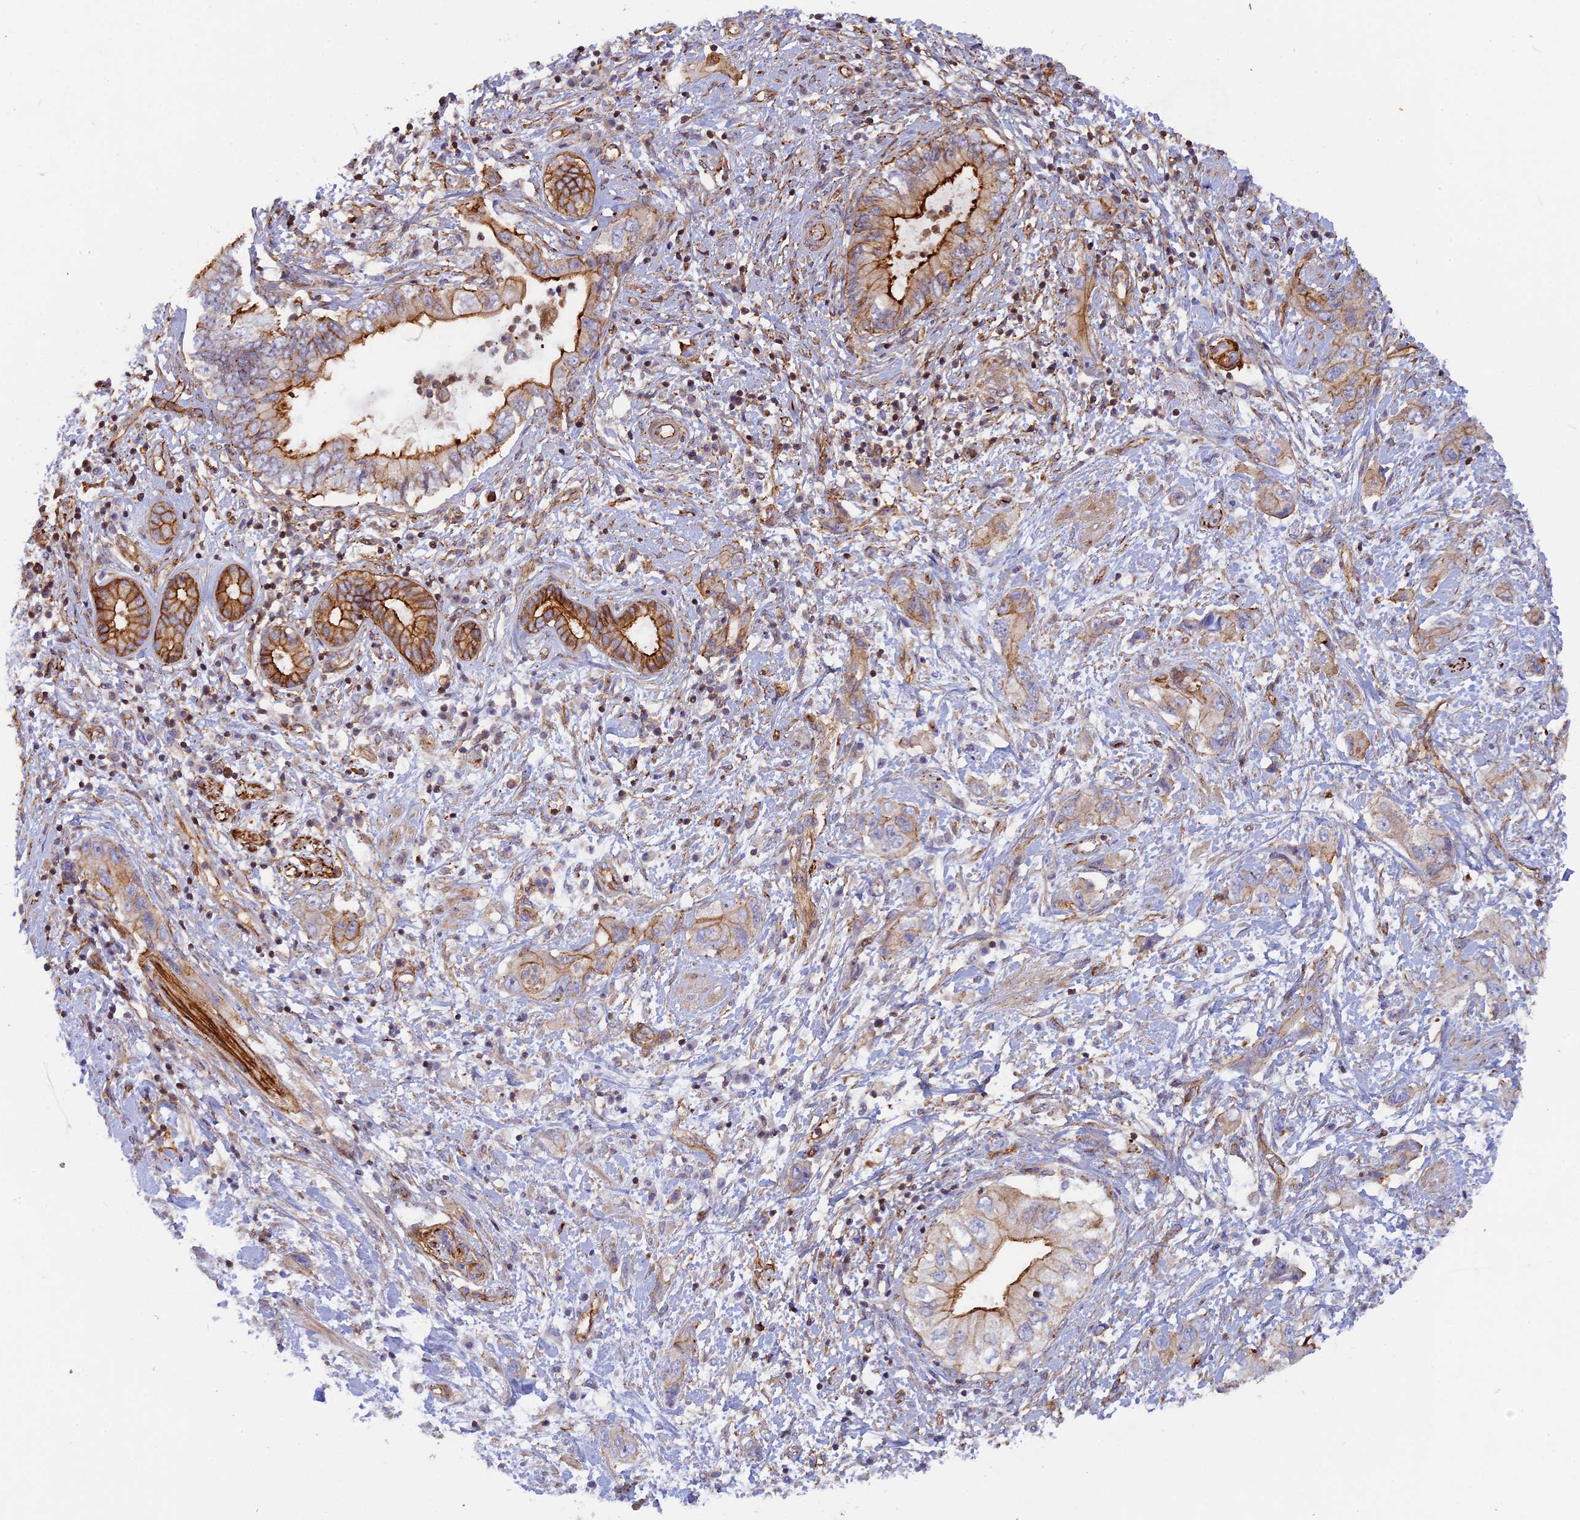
{"staining": {"intensity": "moderate", "quantity": "25%-75%", "location": "cytoplasmic/membranous"}, "tissue": "pancreatic cancer", "cell_type": "Tumor cells", "image_type": "cancer", "snomed": [{"axis": "morphology", "description": "Adenocarcinoma, NOS"}, {"axis": "topography", "description": "Pancreas"}], "caption": "Immunohistochemical staining of human pancreatic cancer displays moderate cytoplasmic/membranous protein positivity in about 25%-75% of tumor cells. The staining was performed using DAB to visualize the protein expression in brown, while the nuclei were stained in blue with hematoxylin (Magnification: 20x).", "gene": "CNBD2", "patient": {"sex": "female", "age": 73}}